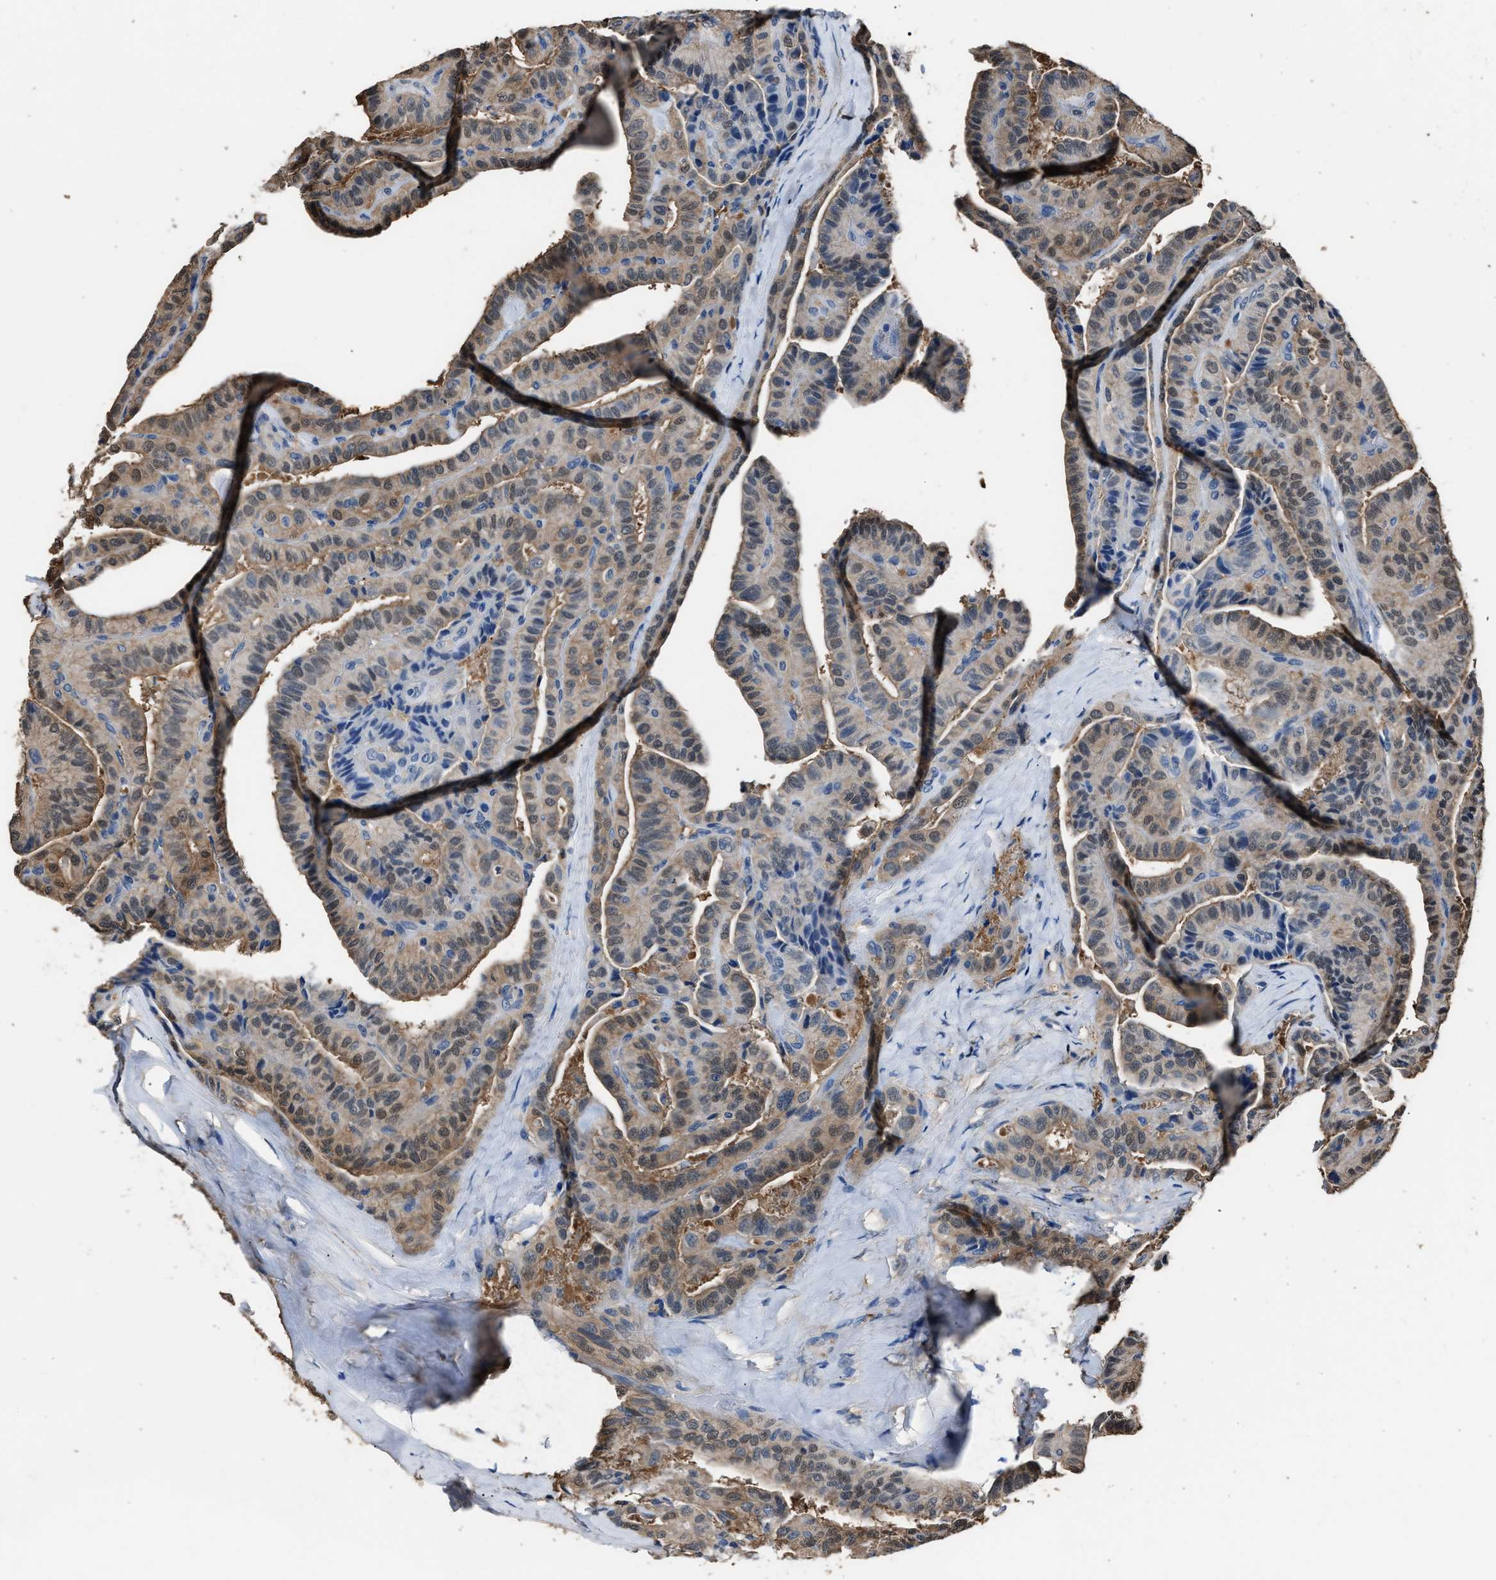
{"staining": {"intensity": "weak", "quantity": ">75%", "location": "cytoplasmic/membranous,nuclear"}, "tissue": "thyroid cancer", "cell_type": "Tumor cells", "image_type": "cancer", "snomed": [{"axis": "morphology", "description": "Papillary adenocarcinoma, NOS"}, {"axis": "topography", "description": "Thyroid gland"}], "caption": "Immunohistochemistry (DAB) staining of human thyroid papillary adenocarcinoma exhibits weak cytoplasmic/membranous and nuclear protein staining in approximately >75% of tumor cells. (brown staining indicates protein expression, while blue staining denotes nuclei).", "gene": "GSTP1", "patient": {"sex": "male", "age": 77}}